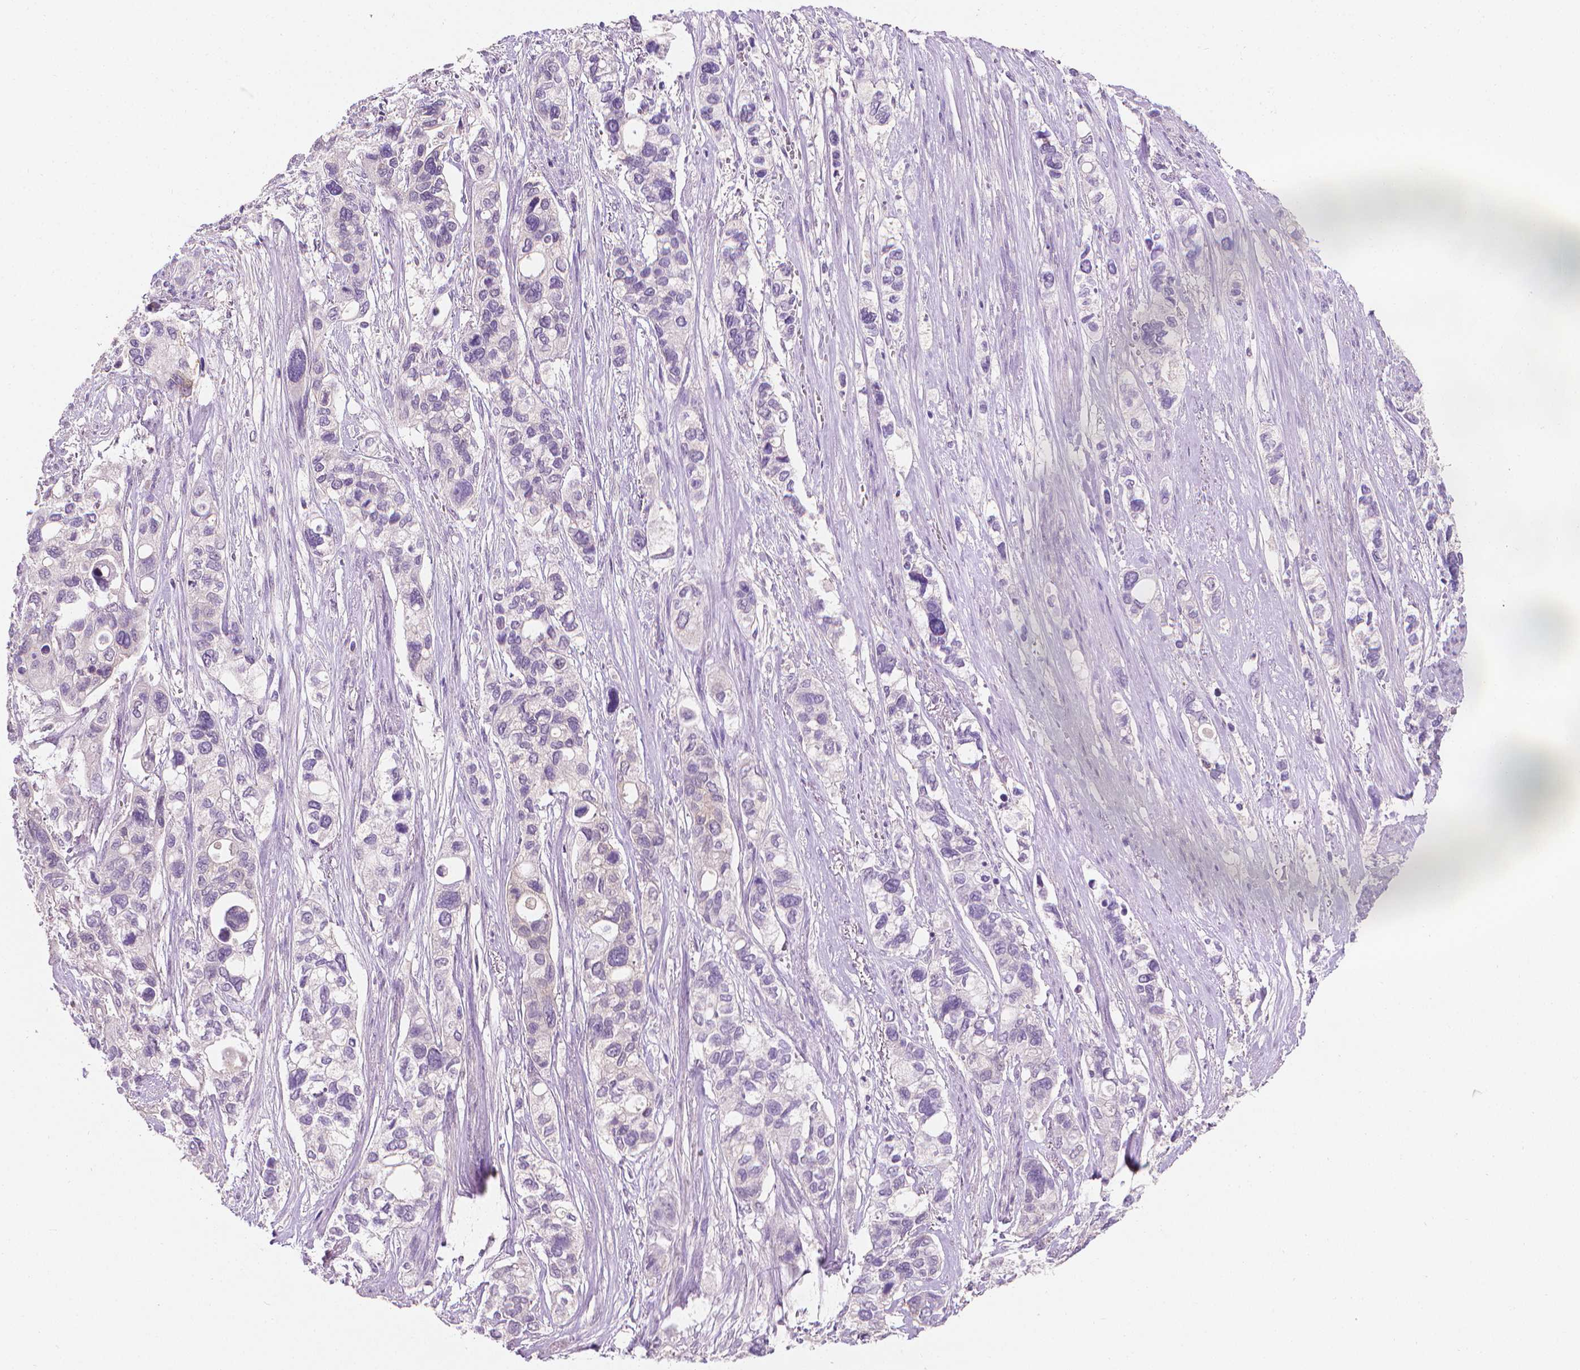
{"staining": {"intensity": "negative", "quantity": "none", "location": "none"}, "tissue": "stomach cancer", "cell_type": "Tumor cells", "image_type": "cancer", "snomed": [{"axis": "morphology", "description": "Adenocarcinoma, NOS"}, {"axis": "topography", "description": "Stomach, upper"}], "caption": "Stomach cancer (adenocarcinoma) was stained to show a protein in brown. There is no significant staining in tumor cells.", "gene": "FASN", "patient": {"sex": "female", "age": 81}}